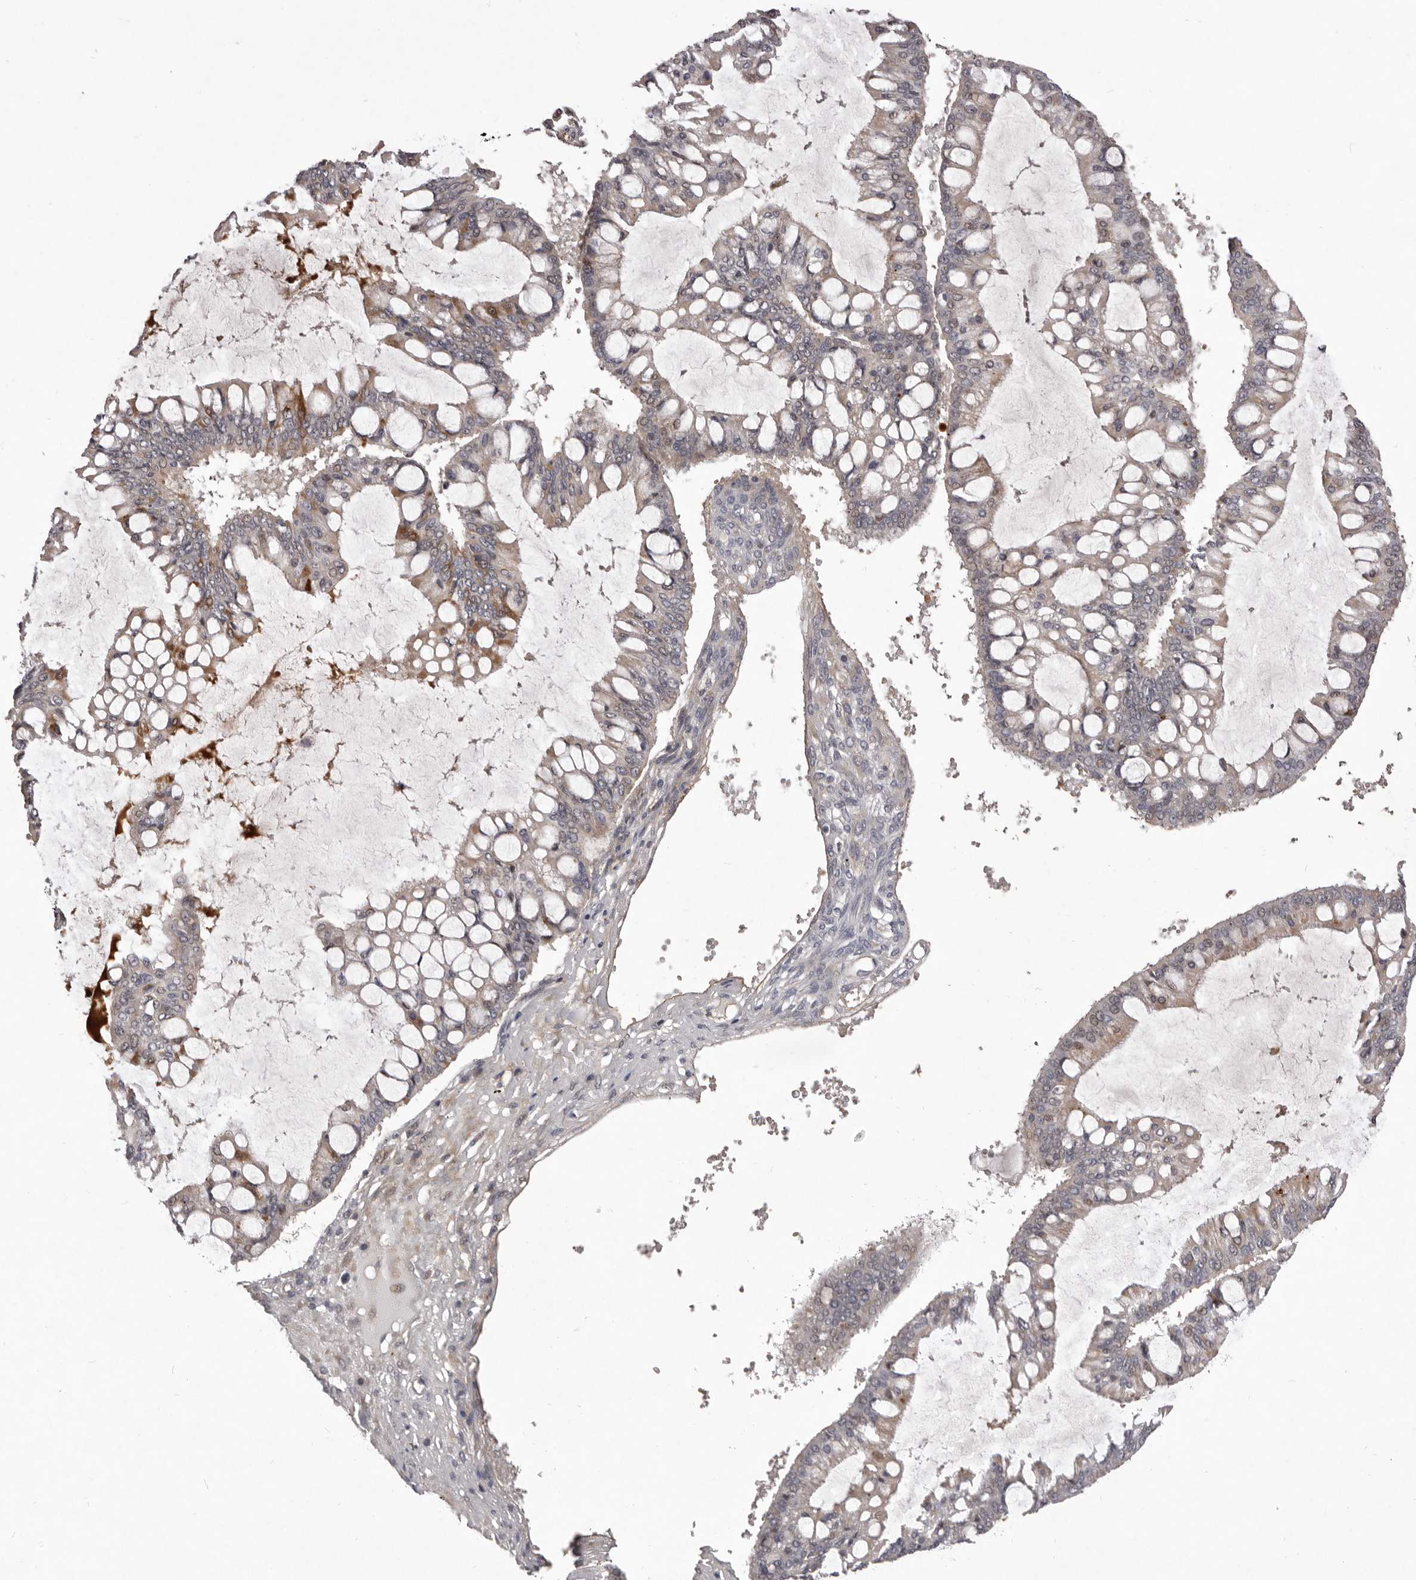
{"staining": {"intensity": "moderate", "quantity": "<25%", "location": "cytoplasmic/membranous"}, "tissue": "ovarian cancer", "cell_type": "Tumor cells", "image_type": "cancer", "snomed": [{"axis": "morphology", "description": "Cystadenocarcinoma, mucinous, NOS"}, {"axis": "topography", "description": "Ovary"}], "caption": "Immunohistochemical staining of ovarian cancer shows moderate cytoplasmic/membranous protein expression in about <25% of tumor cells.", "gene": "HBS1L", "patient": {"sex": "female", "age": 73}}